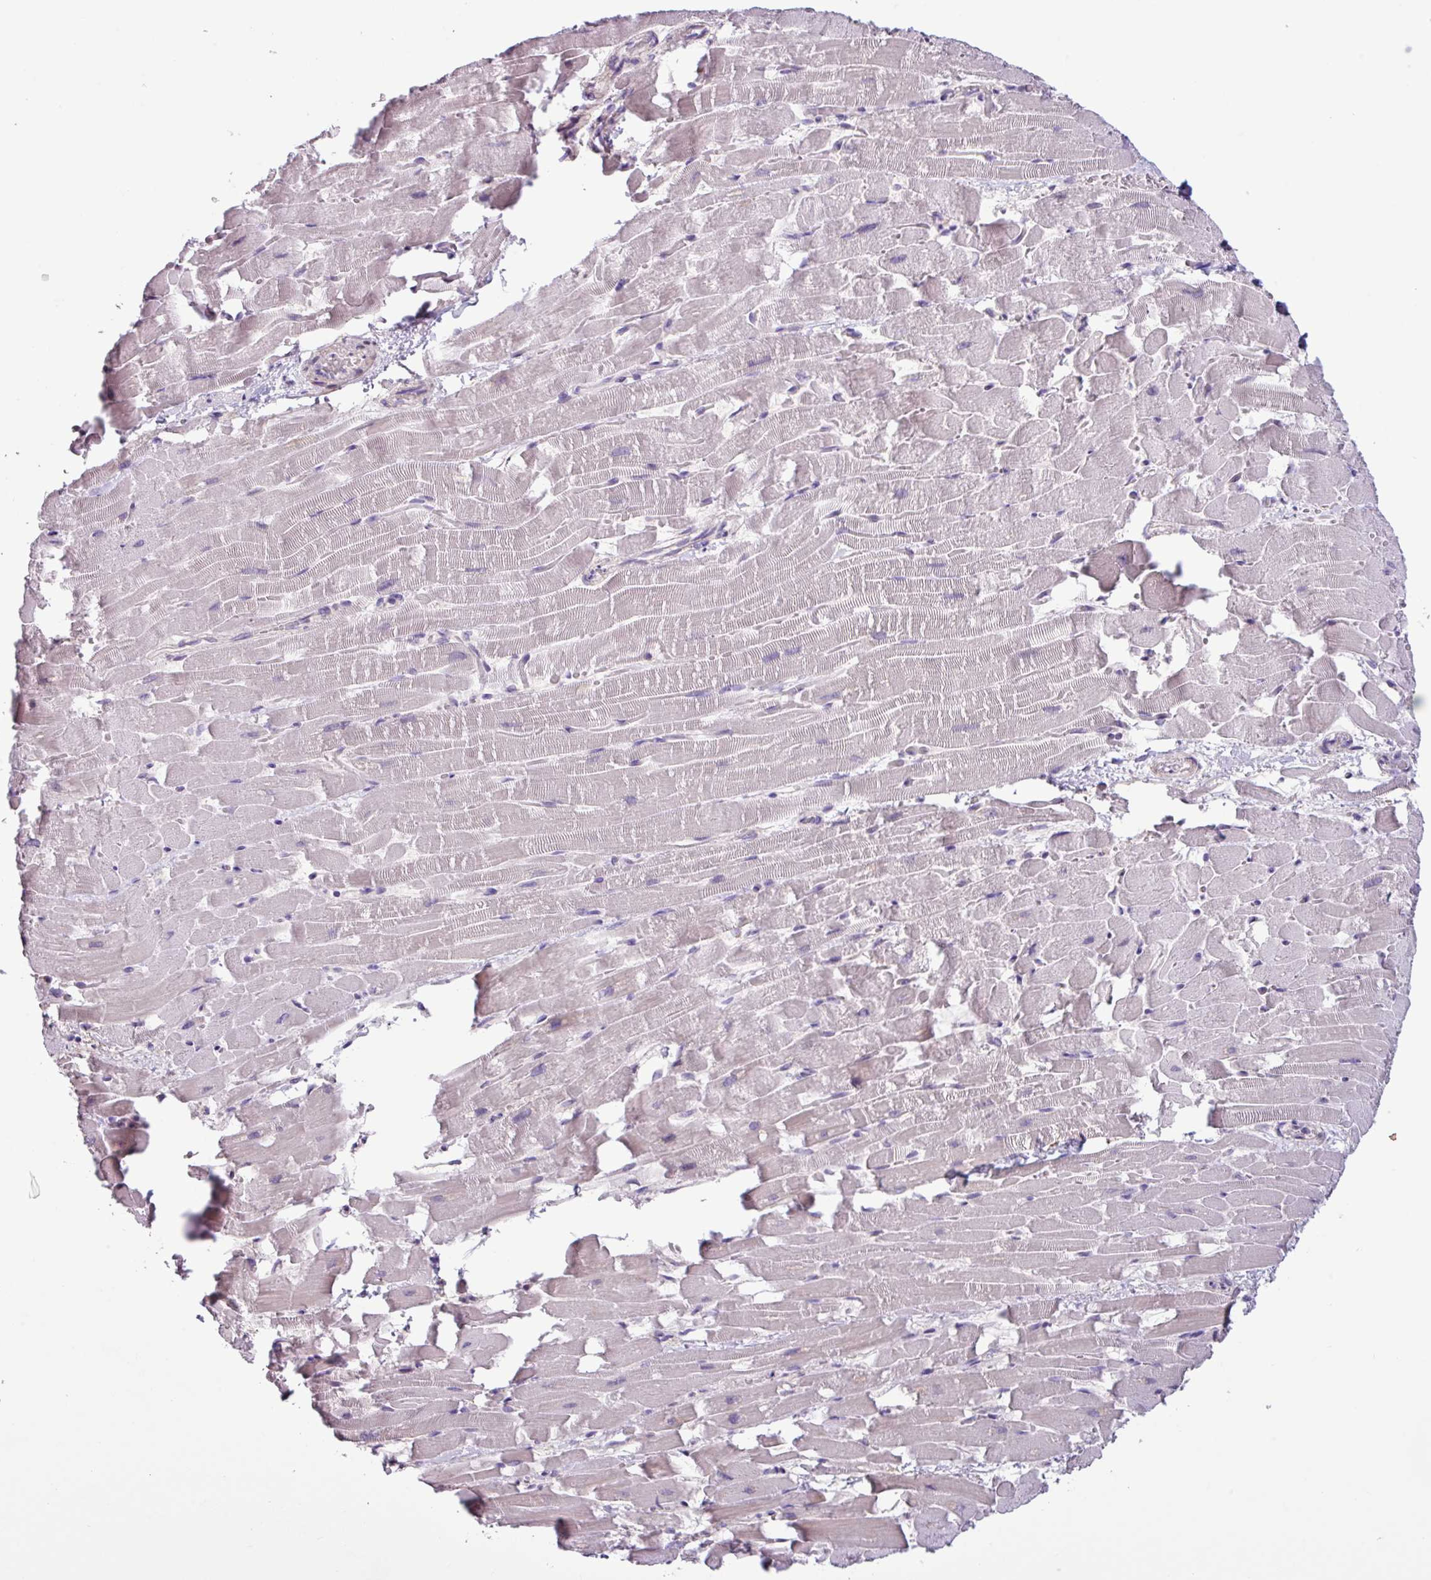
{"staining": {"intensity": "negative", "quantity": "none", "location": "none"}, "tissue": "heart muscle", "cell_type": "Cardiomyocytes", "image_type": "normal", "snomed": [{"axis": "morphology", "description": "Normal tissue, NOS"}, {"axis": "topography", "description": "Heart"}], "caption": "IHC histopathology image of unremarkable heart muscle: heart muscle stained with DAB shows no significant protein expression in cardiomyocytes.", "gene": "PNLDC1", "patient": {"sex": "male", "age": 37}}